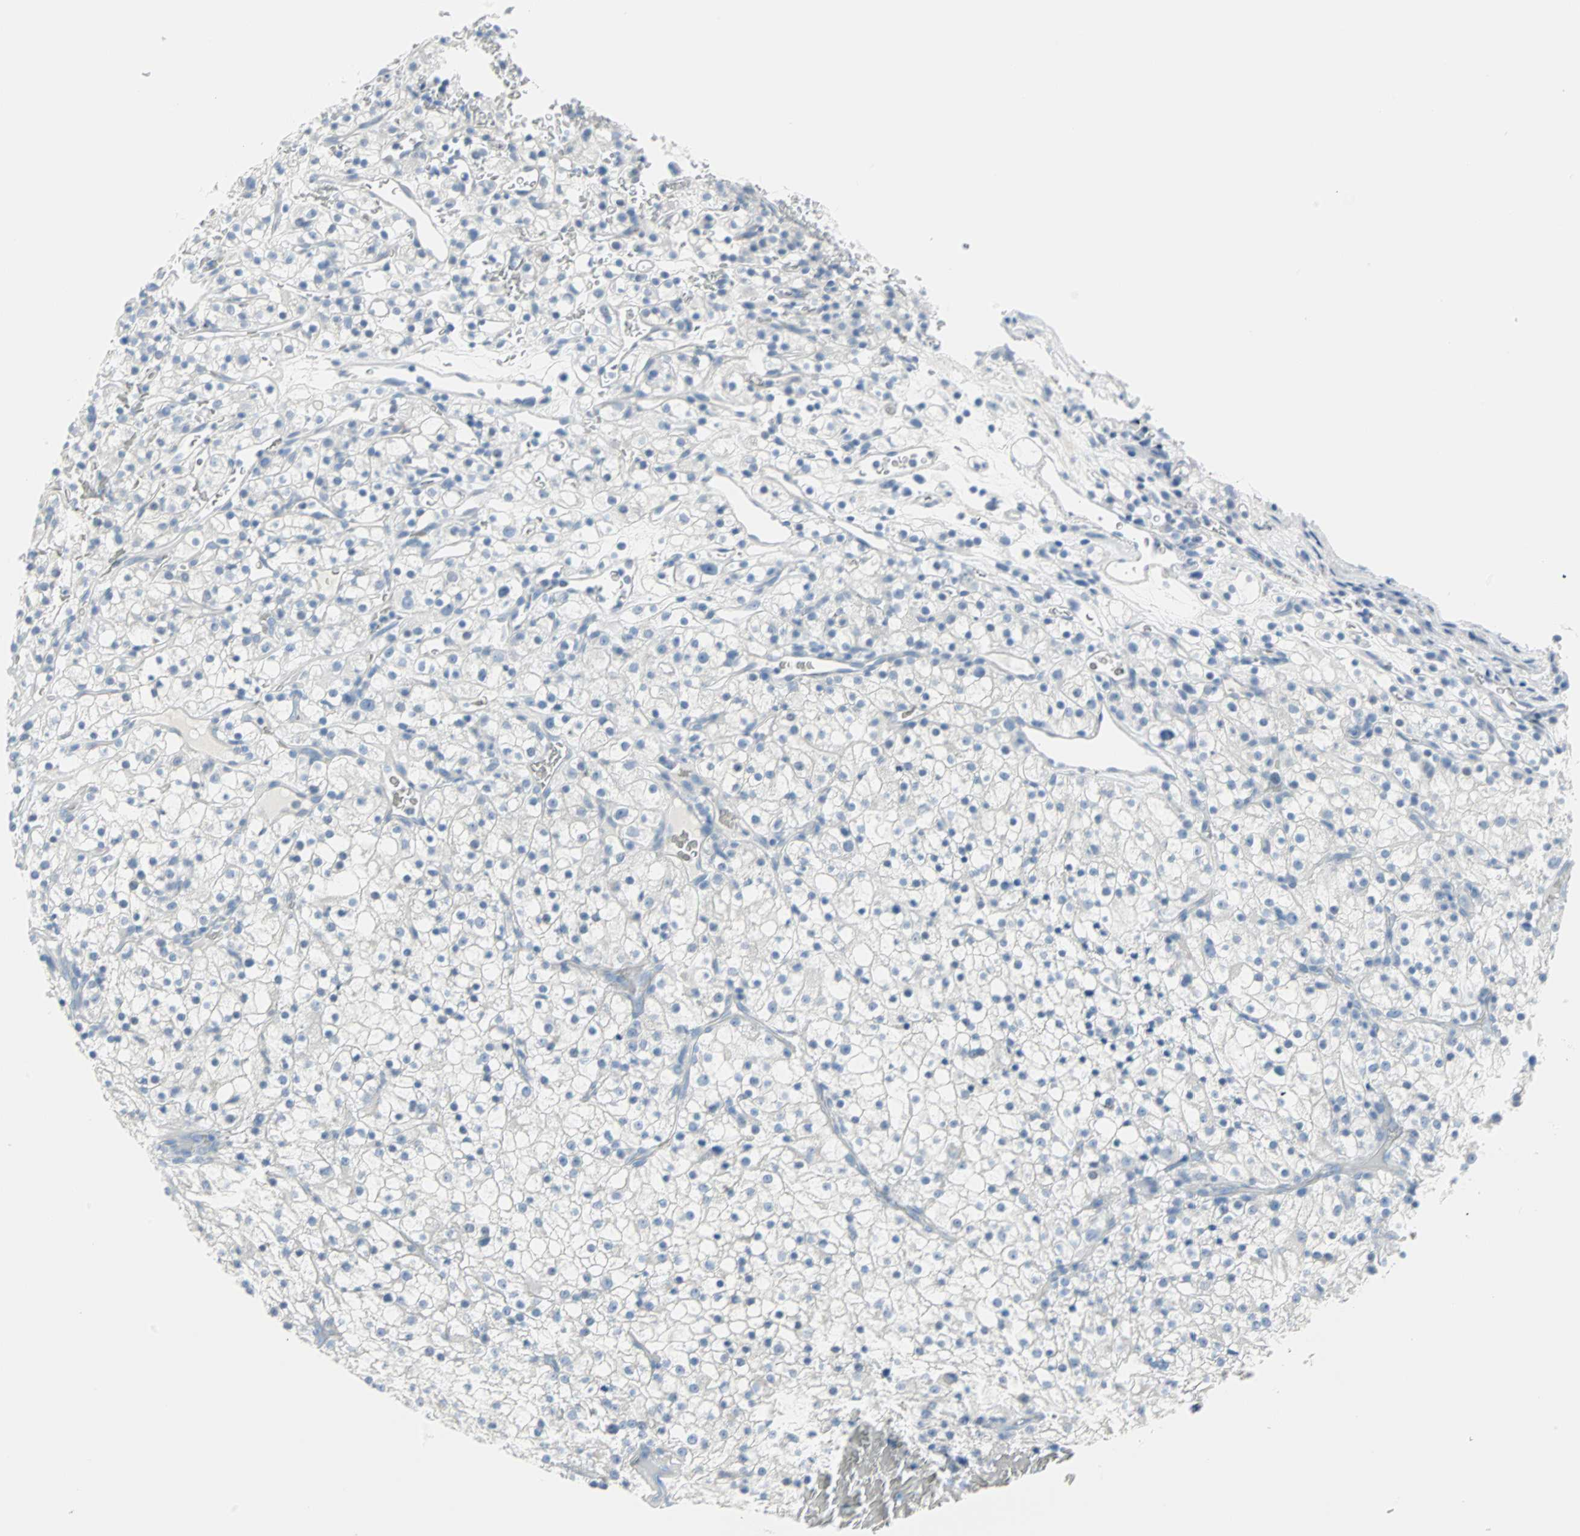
{"staining": {"intensity": "negative", "quantity": "none", "location": "none"}, "tissue": "renal cancer", "cell_type": "Tumor cells", "image_type": "cancer", "snomed": [{"axis": "morphology", "description": "Normal tissue, NOS"}, {"axis": "morphology", "description": "Adenocarcinoma, NOS"}, {"axis": "topography", "description": "Kidney"}], "caption": "The immunohistochemistry image has no significant expression in tumor cells of renal cancer (adenocarcinoma) tissue.", "gene": "STX1A", "patient": {"sex": "female", "age": 72}}